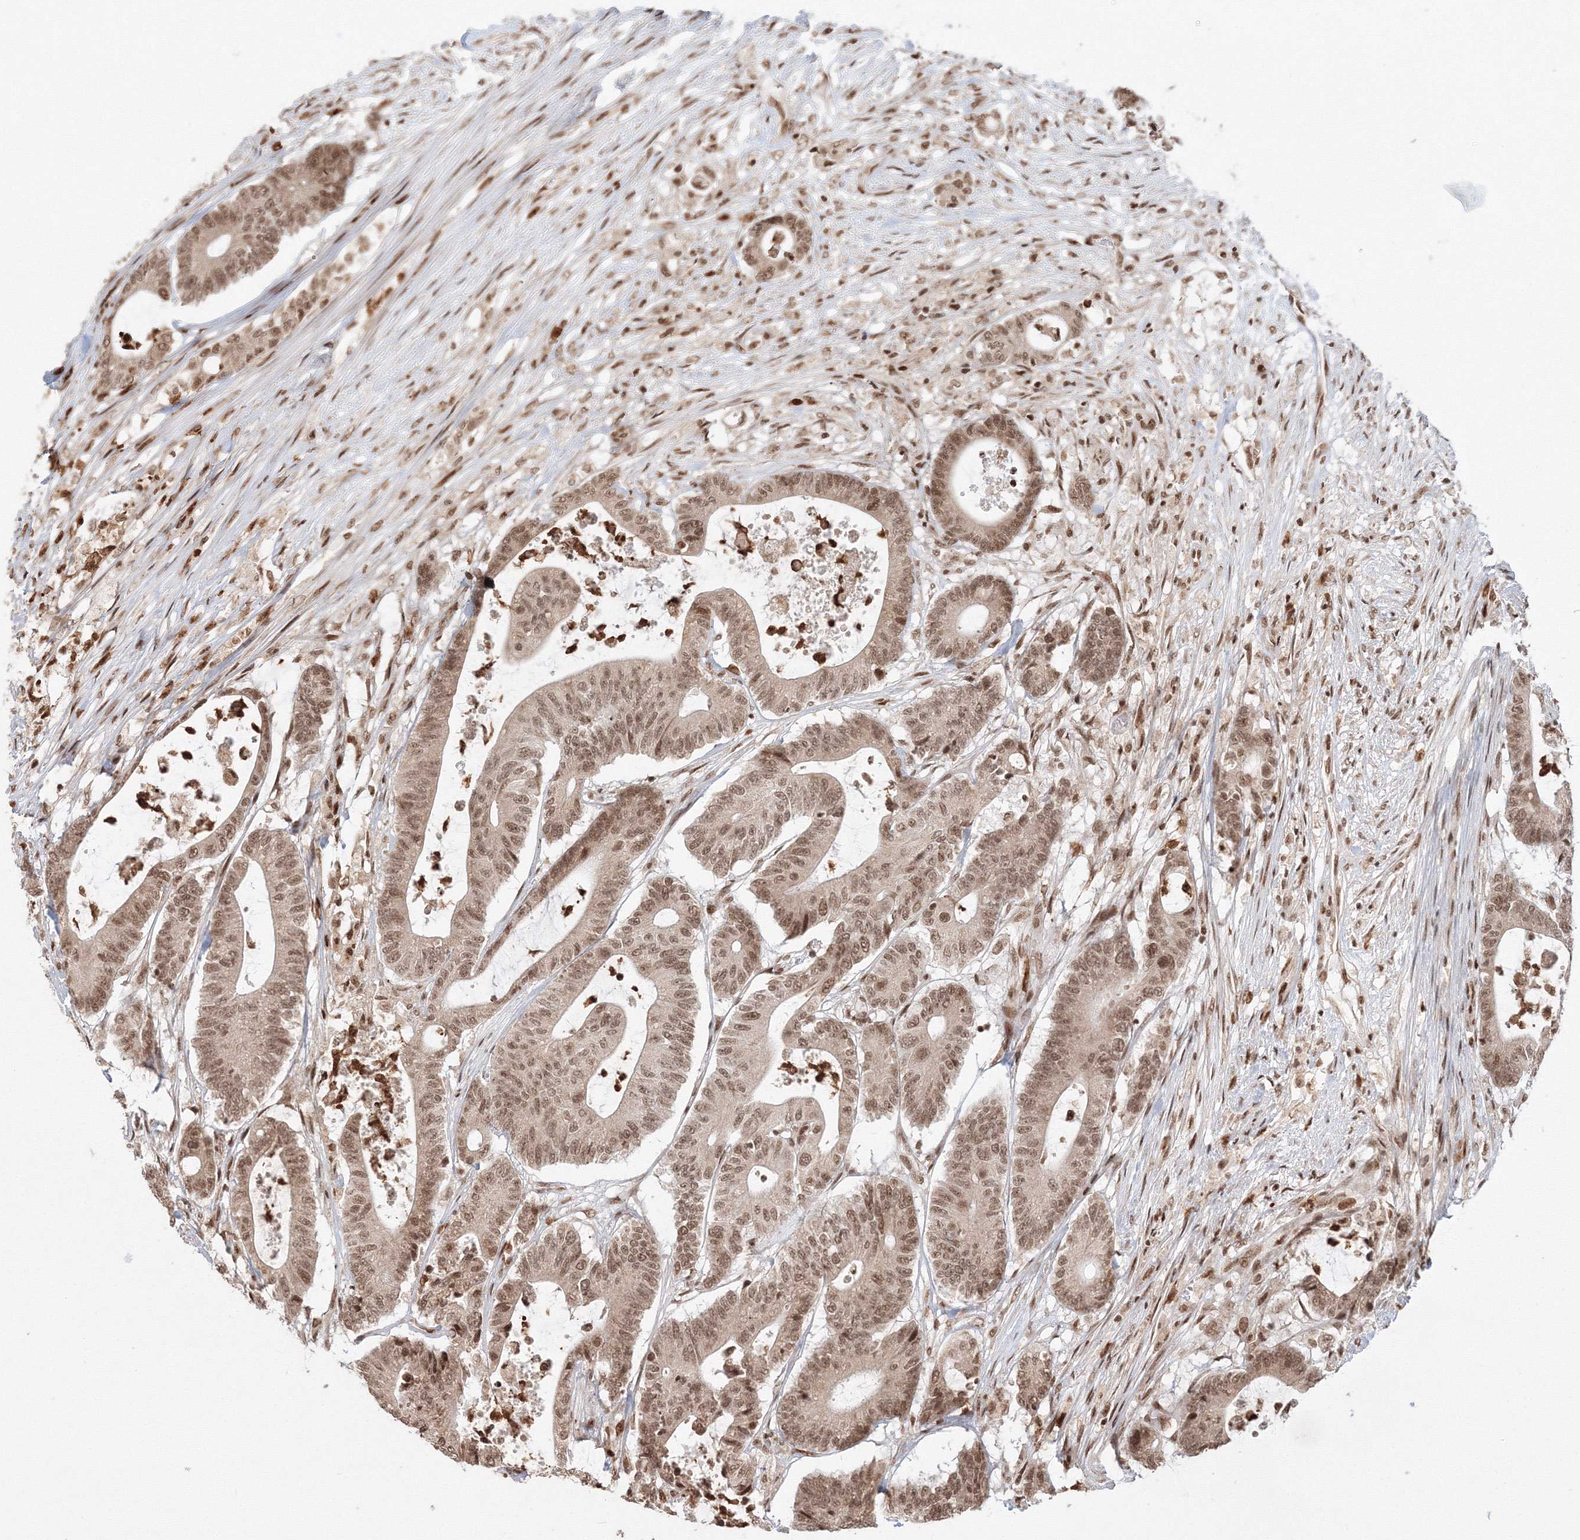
{"staining": {"intensity": "moderate", "quantity": ">75%", "location": "nuclear"}, "tissue": "colorectal cancer", "cell_type": "Tumor cells", "image_type": "cancer", "snomed": [{"axis": "morphology", "description": "Adenocarcinoma, NOS"}, {"axis": "topography", "description": "Colon"}], "caption": "This micrograph shows immunohistochemistry (IHC) staining of colorectal cancer (adenocarcinoma), with medium moderate nuclear staining in about >75% of tumor cells.", "gene": "KIF20A", "patient": {"sex": "female", "age": 84}}